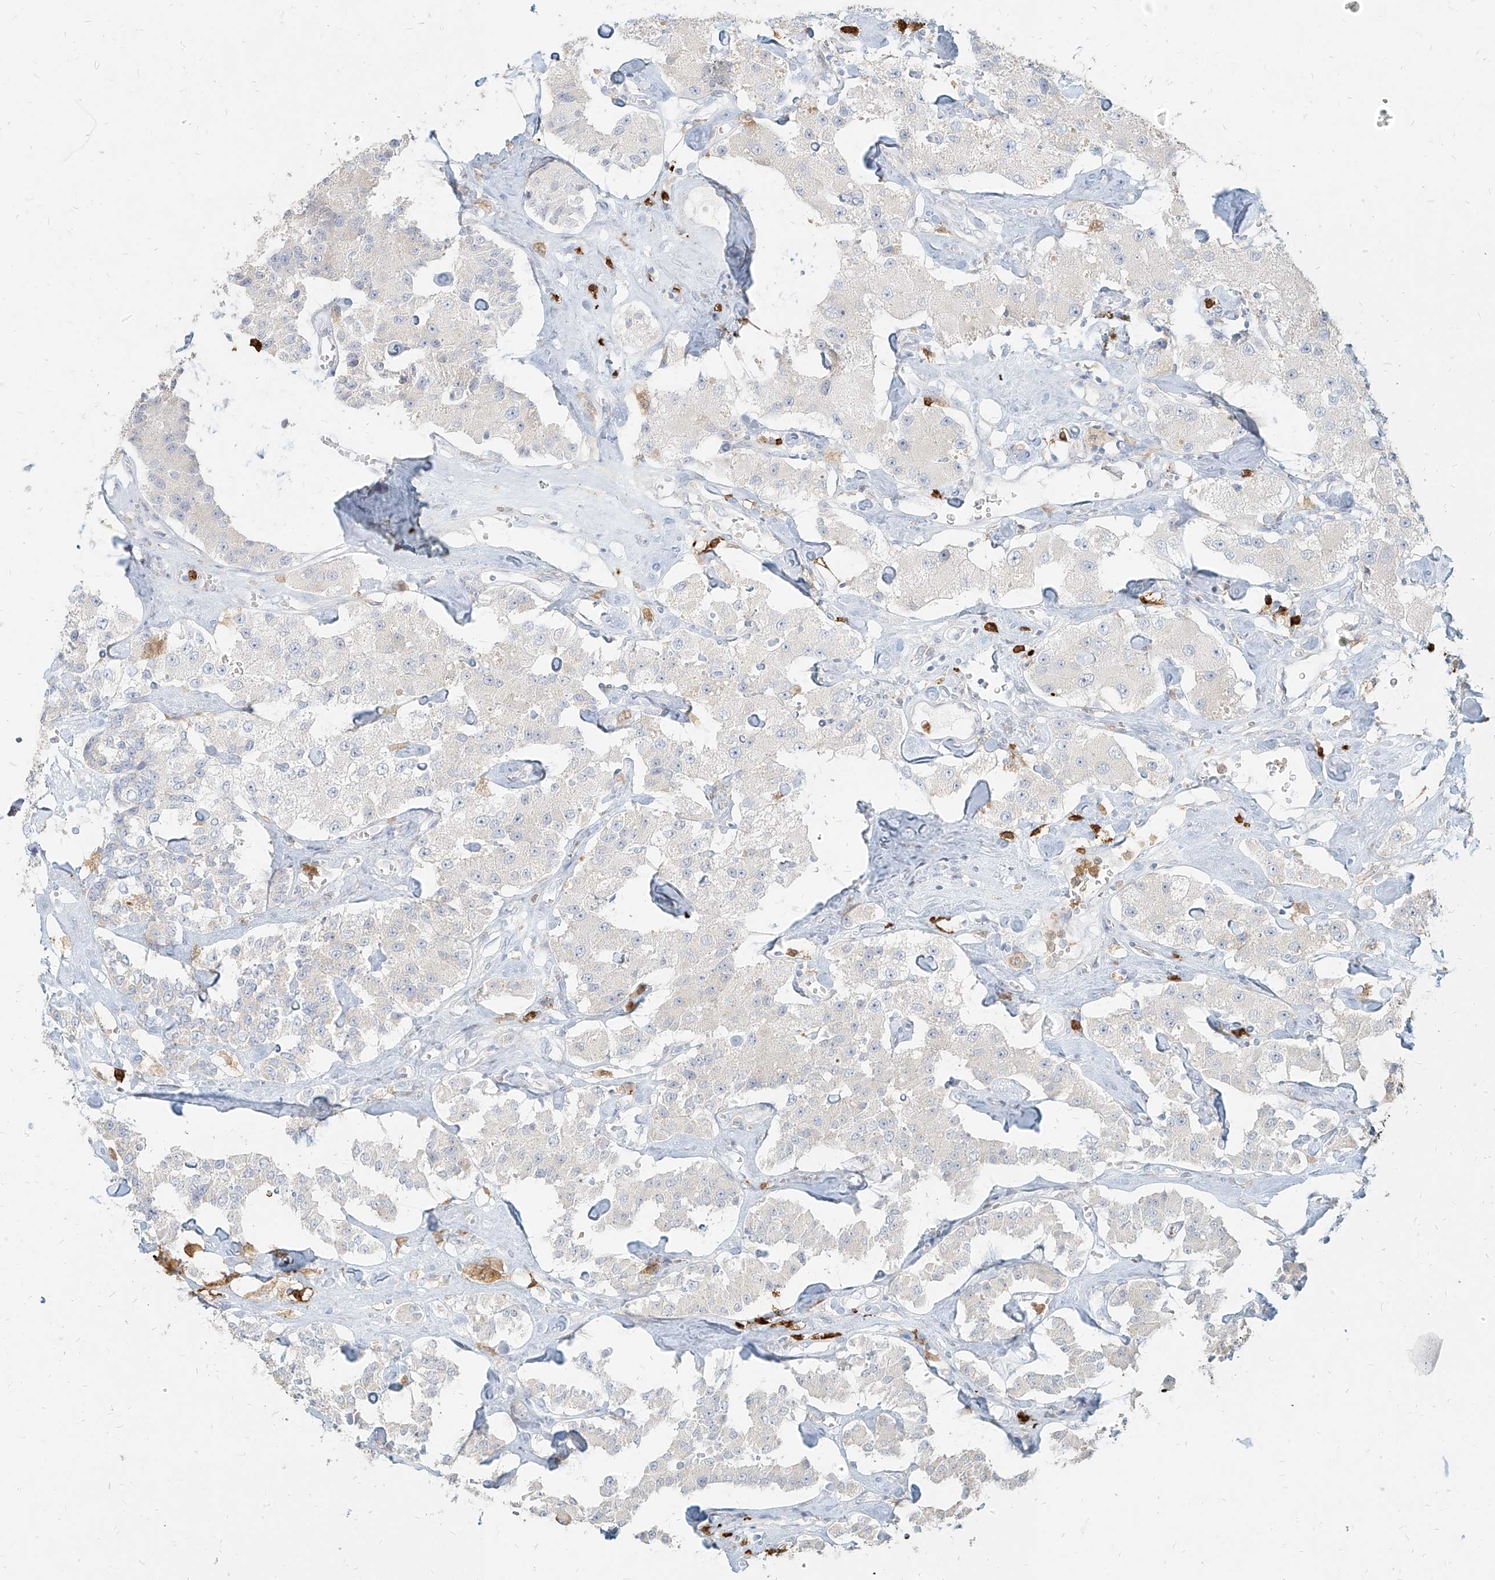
{"staining": {"intensity": "negative", "quantity": "none", "location": "none"}, "tissue": "carcinoid", "cell_type": "Tumor cells", "image_type": "cancer", "snomed": [{"axis": "morphology", "description": "Carcinoid, malignant, NOS"}, {"axis": "topography", "description": "Pancreas"}], "caption": "Immunohistochemistry histopathology image of neoplastic tissue: carcinoid stained with DAB (3,3'-diaminobenzidine) reveals no significant protein positivity in tumor cells.", "gene": "PGD", "patient": {"sex": "male", "age": 41}}